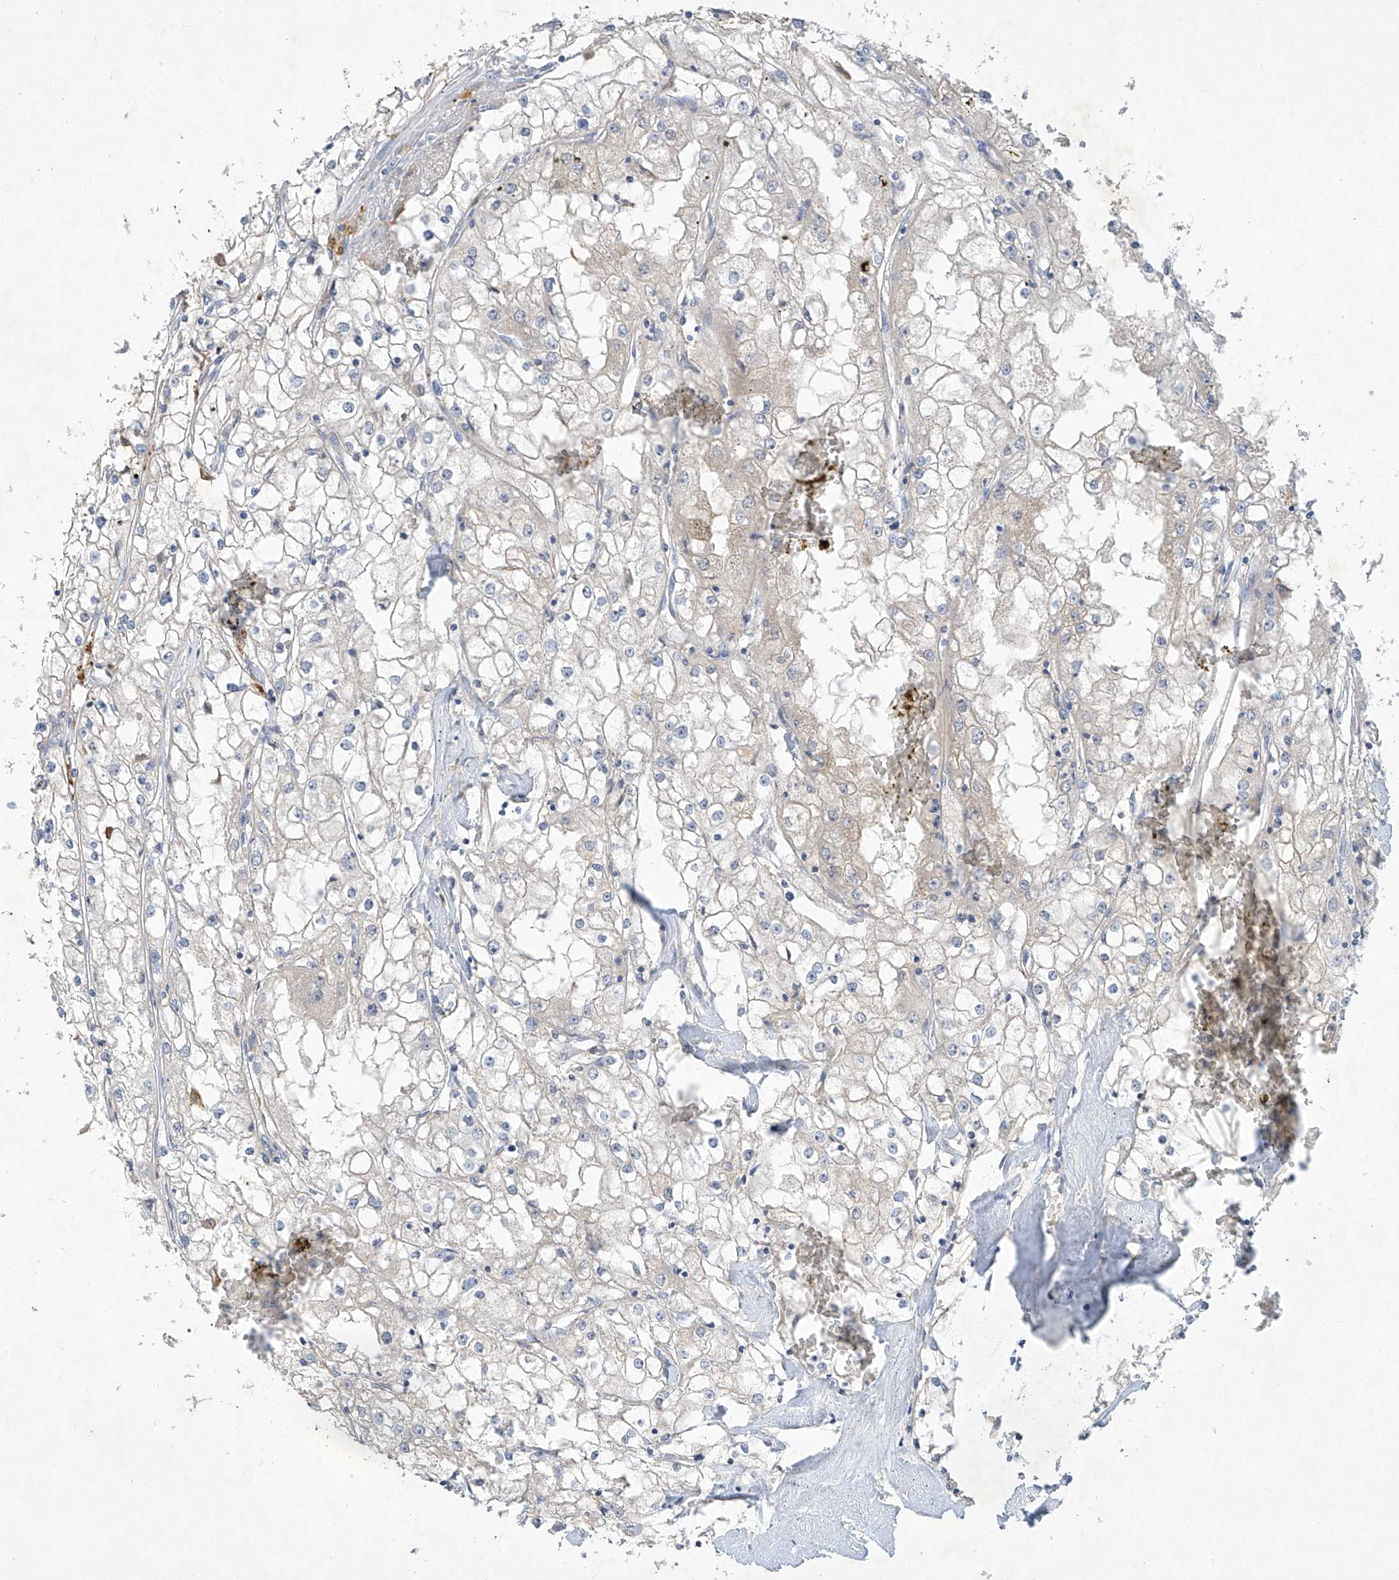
{"staining": {"intensity": "negative", "quantity": "none", "location": "none"}, "tissue": "renal cancer", "cell_type": "Tumor cells", "image_type": "cancer", "snomed": [{"axis": "morphology", "description": "Adenocarcinoma, NOS"}, {"axis": "topography", "description": "Kidney"}], "caption": "This photomicrograph is of renal cancer stained with immunohistochemistry (IHC) to label a protein in brown with the nuclei are counter-stained blue. There is no positivity in tumor cells.", "gene": "PRSS12", "patient": {"sex": "male", "age": 56}}